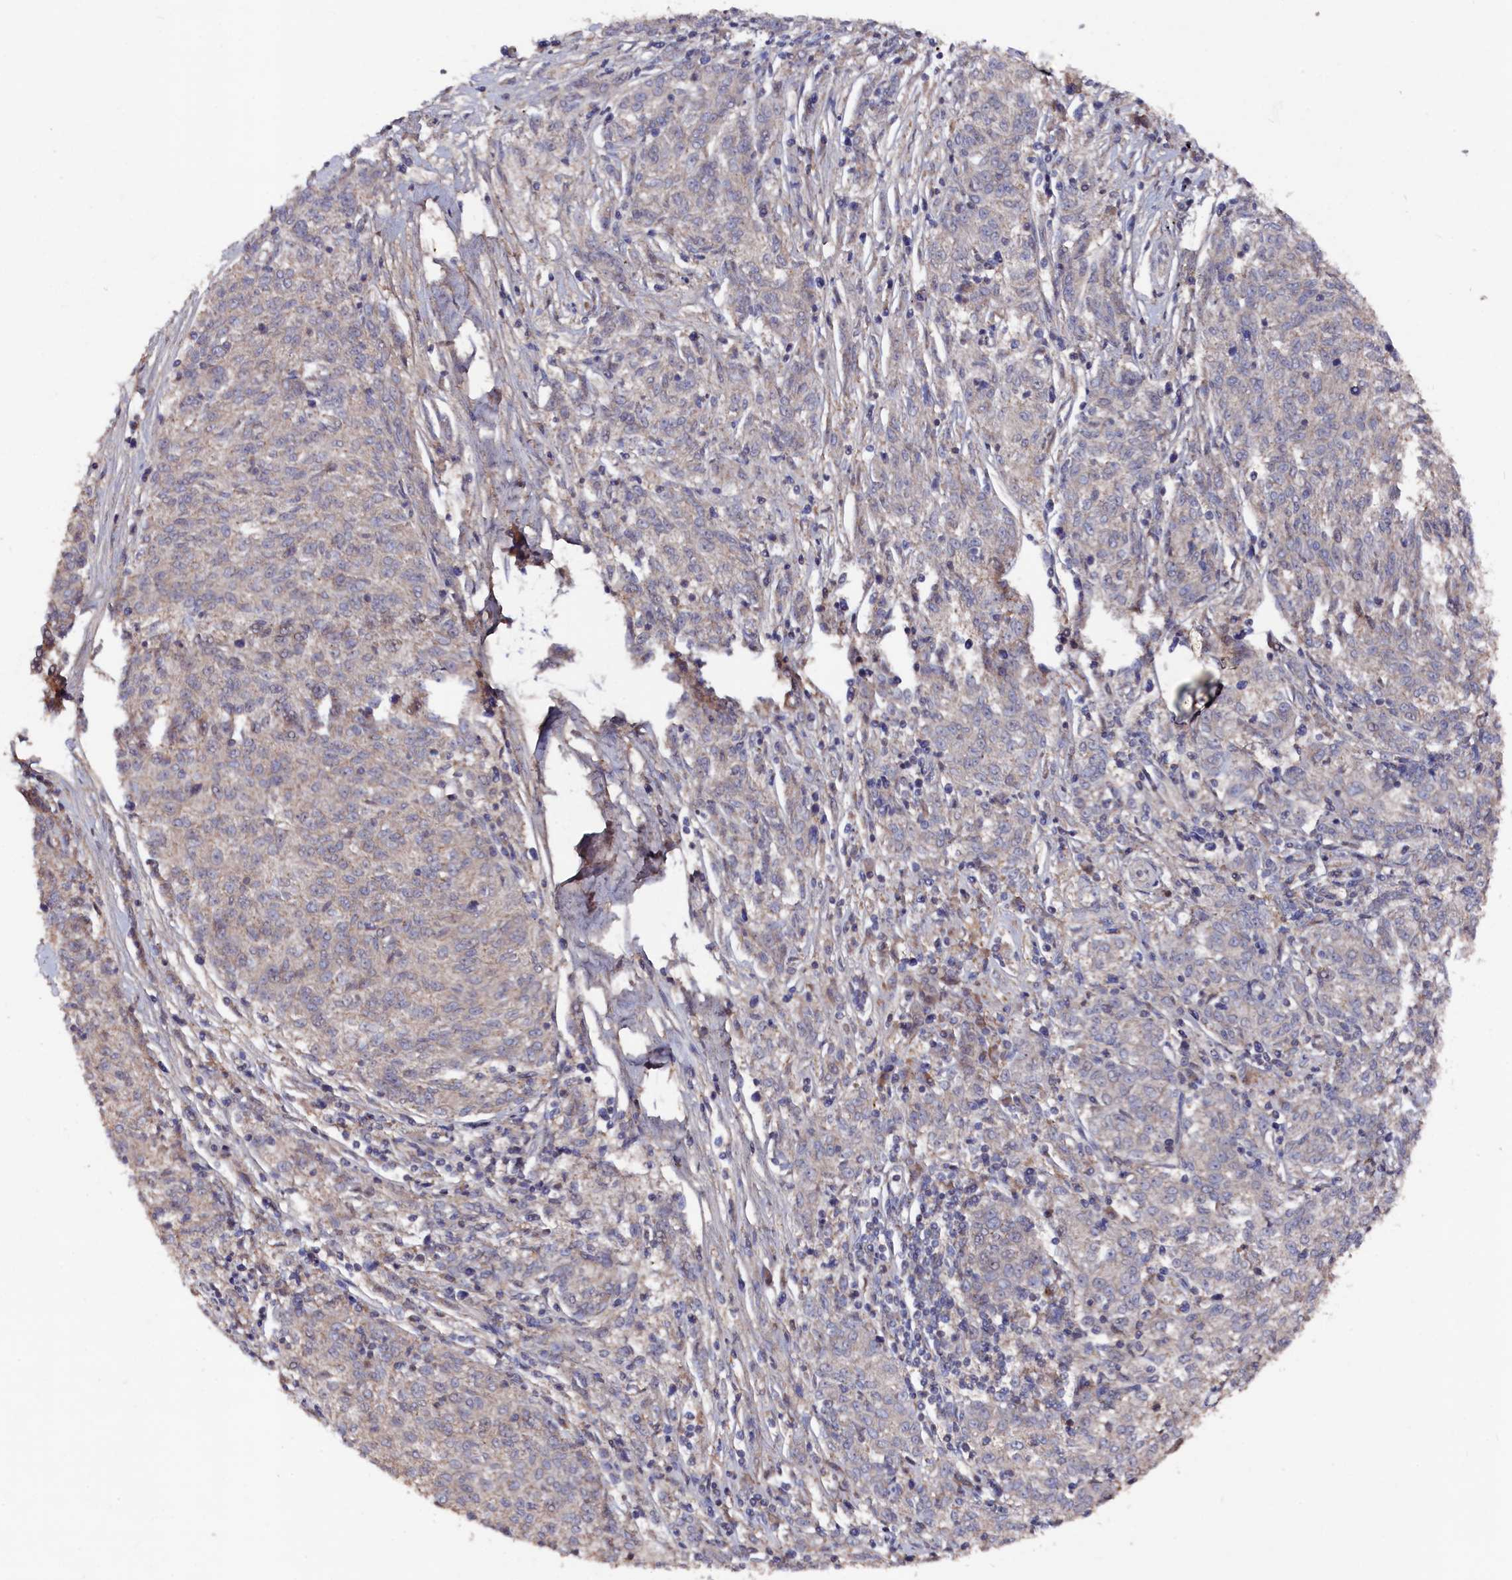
{"staining": {"intensity": "negative", "quantity": "none", "location": "none"}, "tissue": "melanoma", "cell_type": "Tumor cells", "image_type": "cancer", "snomed": [{"axis": "morphology", "description": "Malignant melanoma, NOS"}, {"axis": "topography", "description": "Skin"}], "caption": "An immunohistochemistry (IHC) photomicrograph of malignant melanoma is shown. There is no staining in tumor cells of malignant melanoma. (Brightfield microscopy of DAB IHC at high magnification).", "gene": "TMC5", "patient": {"sex": "female", "age": 72}}